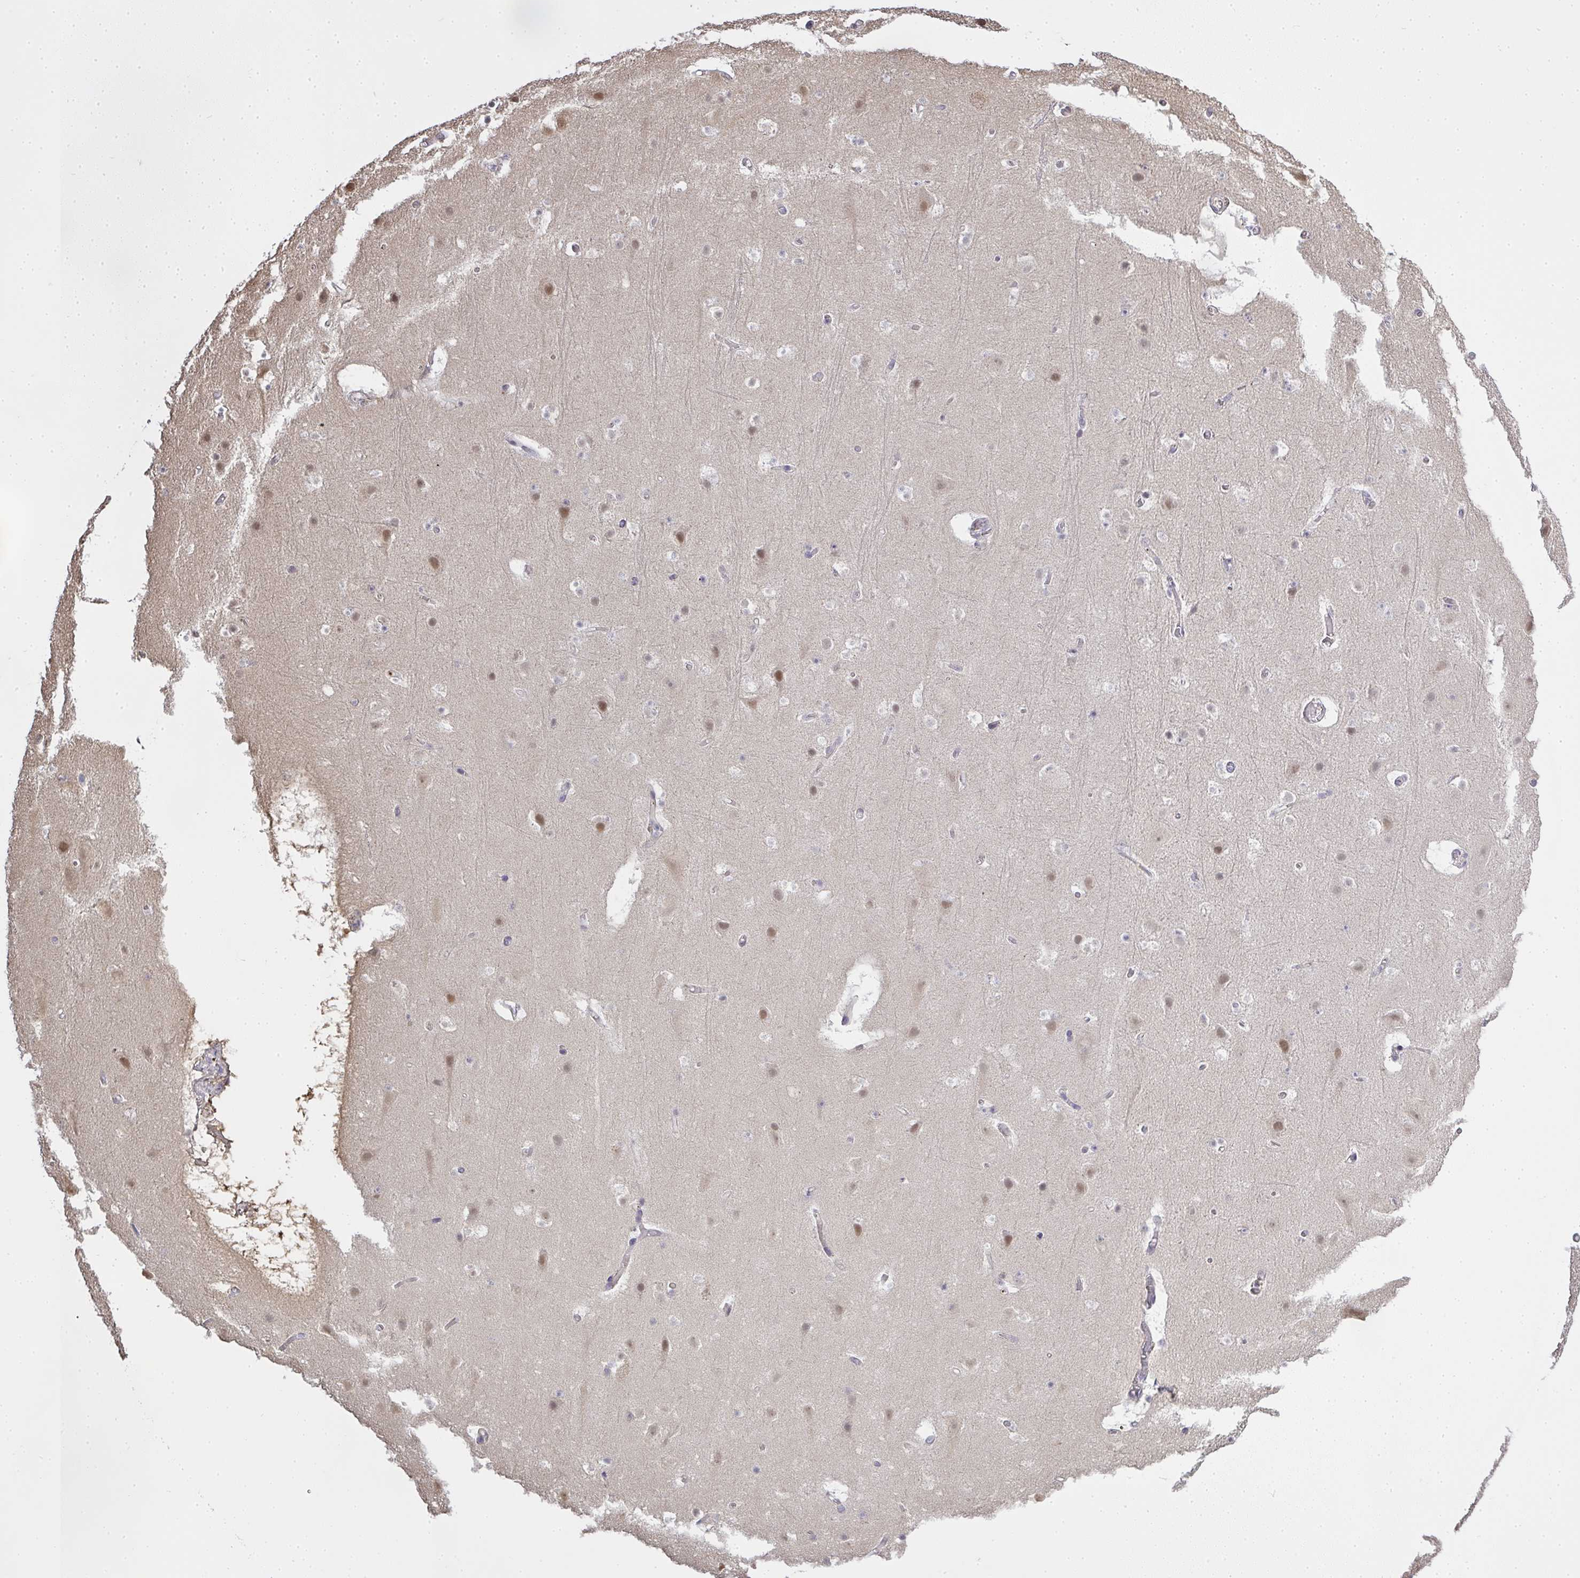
{"staining": {"intensity": "negative", "quantity": "none", "location": "none"}, "tissue": "cerebral cortex", "cell_type": "Endothelial cells", "image_type": "normal", "snomed": [{"axis": "morphology", "description": "Normal tissue, NOS"}, {"axis": "topography", "description": "Cerebral cortex"}], "caption": "Immunohistochemistry photomicrograph of normal cerebral cortex: human cerebral cortex stained with DAB demonstrates no significant protein staining in endothelial cells.", "gene": "GSDMB", "patient": {"sex": "female", "age": 42}}